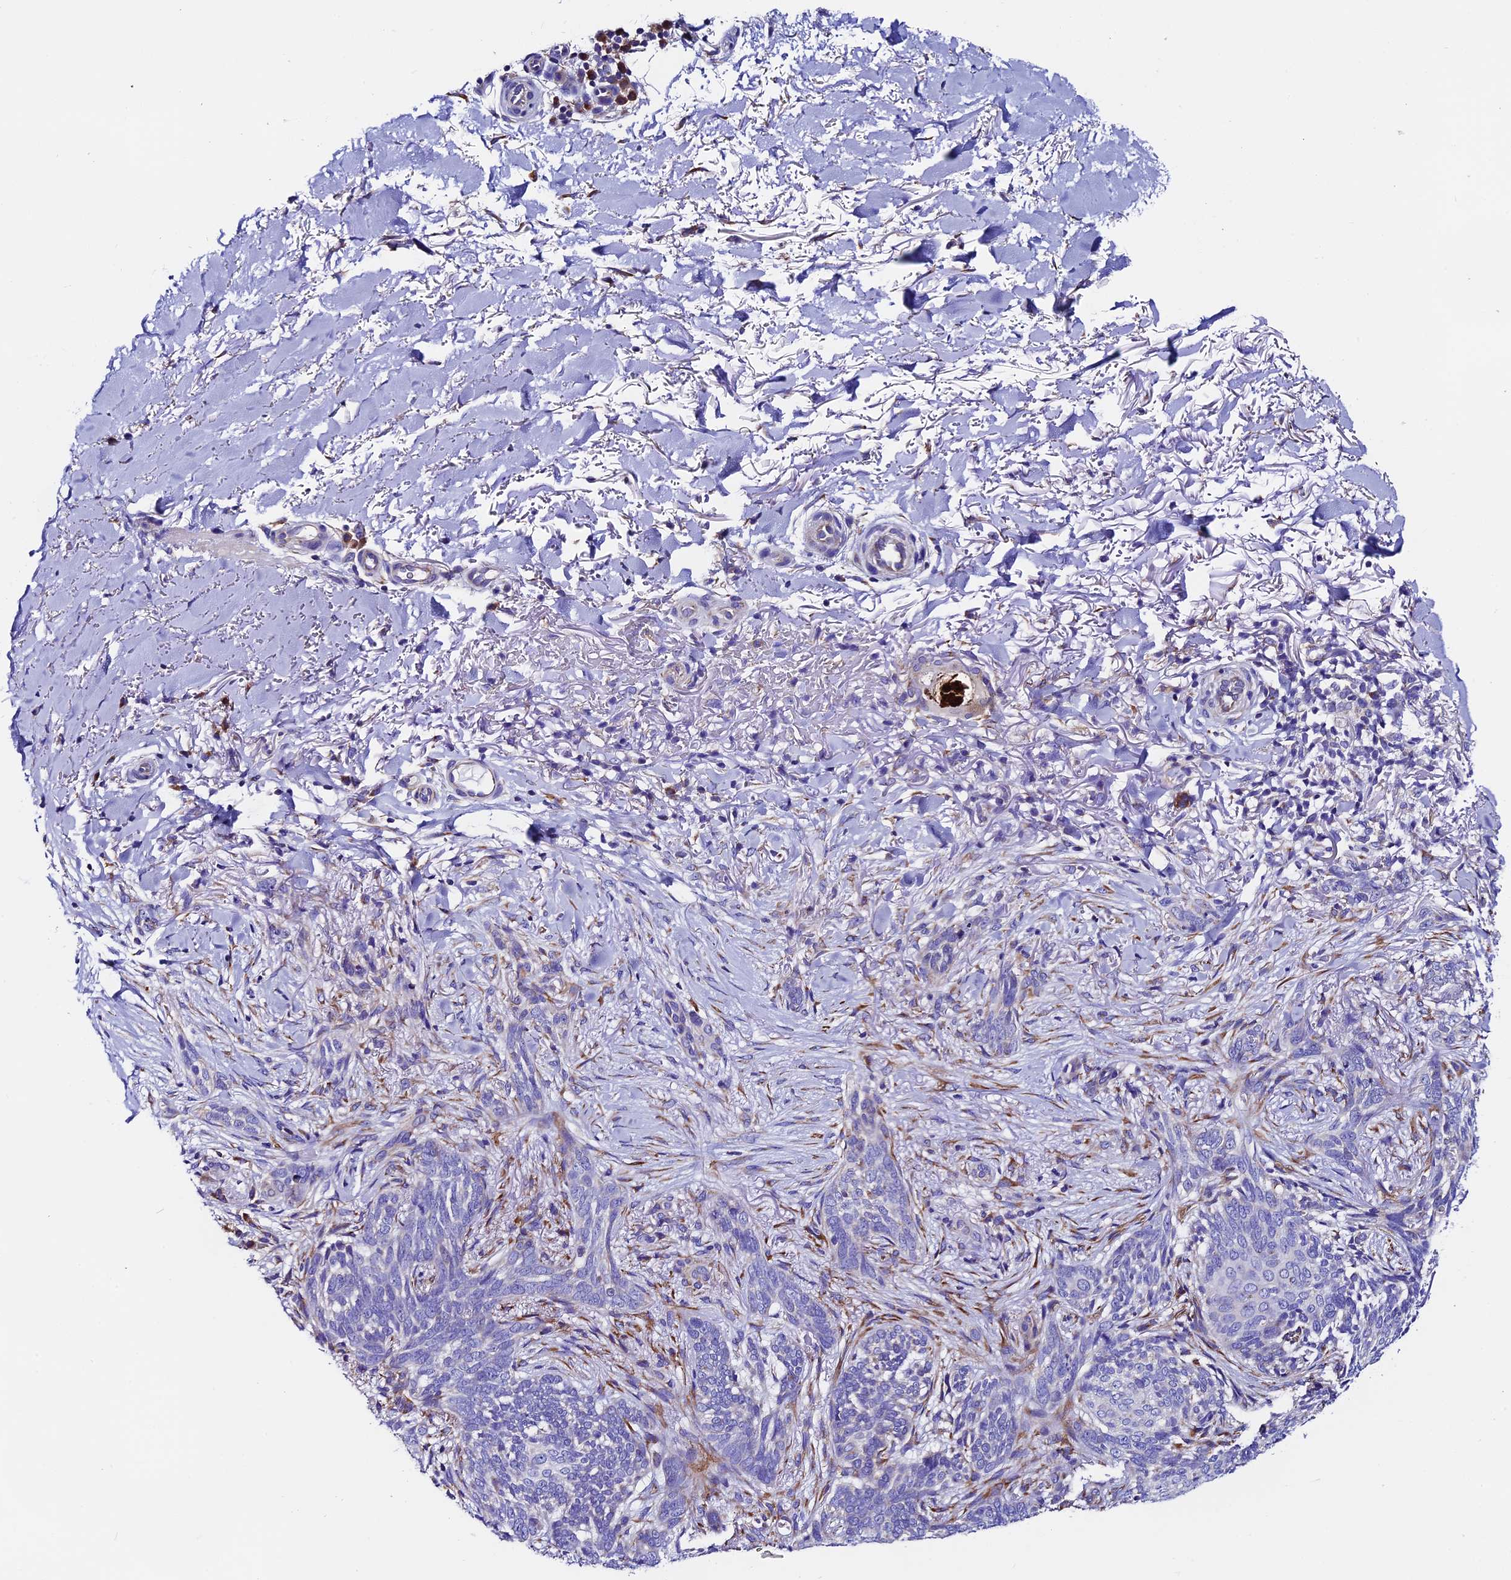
{"staining": {"intensity": "negative", "quantity": "none", "location": "none"}, "tissue": "skin cancer", "cell_type": "Tumor cells", "image_type": "cancer", "snomed": [{"axis": "morphology", "description": "Normal tissue, NOS"}, {"axis": "morphology", "description": "Basal cell carcinoma"}, {"axis": "topography", "description": "Skin"}], "caption": "The photomicrograph reveals no staining of tumor cells in skin basal cell carcinoma.", "gene": "COMTD1", "patient": {"sex": "female", "age": 67}}